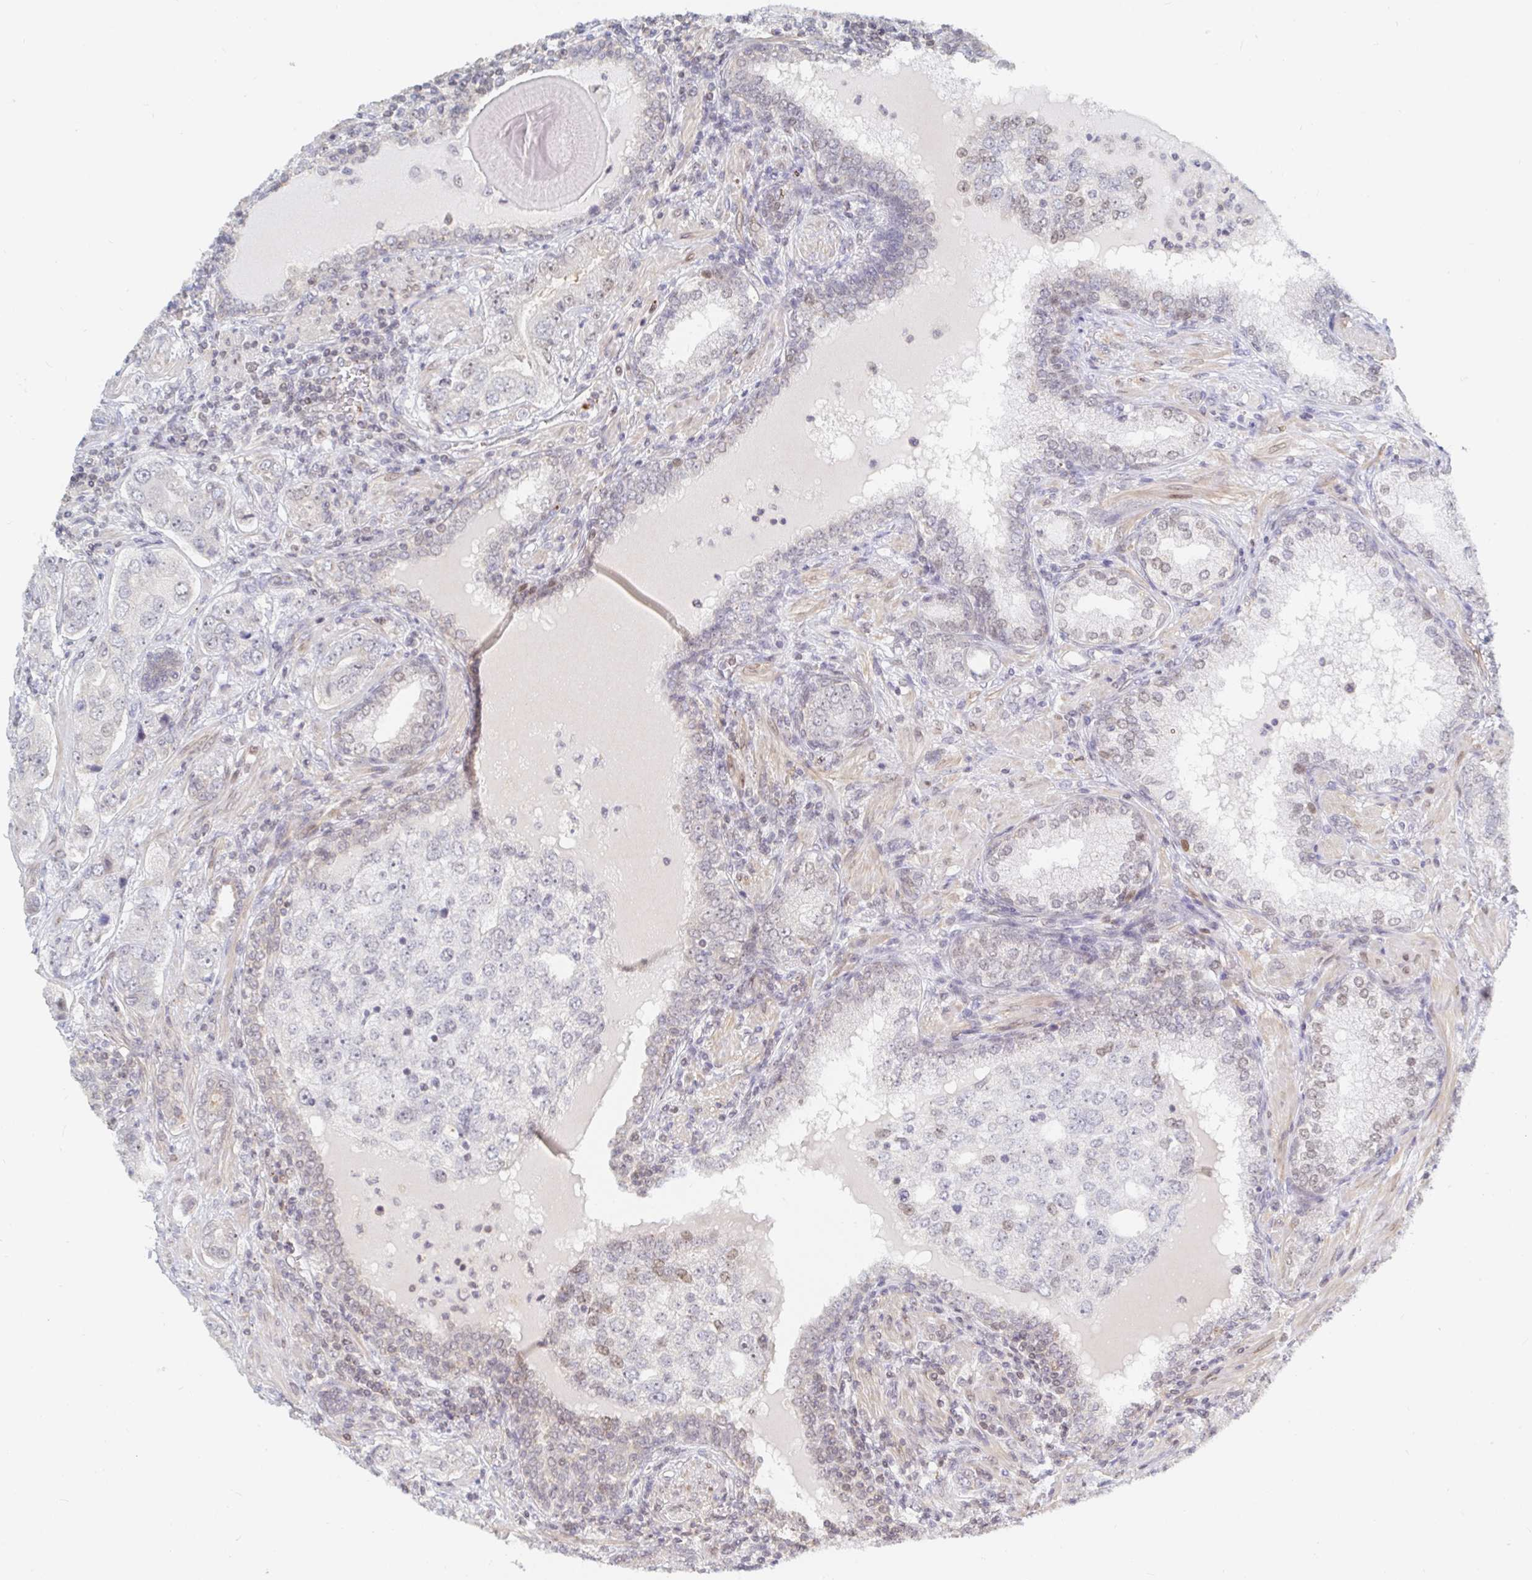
{"staining": {"intensity": "negative", "quantity": "none", "location": "none"}, "tissue": "prostate cancer", "cell_type": "Tumor cells", "image_type": "cancer", "snomed": [{"axis": "morphology", "description": "Adenocarcinoma, High grade"}, {"axis": "topography", "description": "Prostate"}], "caption": "The image exhibits no significant positivity in tumor cells of prostate cancer (adenocarcinoma (high-grade)). (DAB immunohistochemistry (IHC), high magnification).", "gene": "CHD2", "patient": {"sex": "male", "age": 60}}